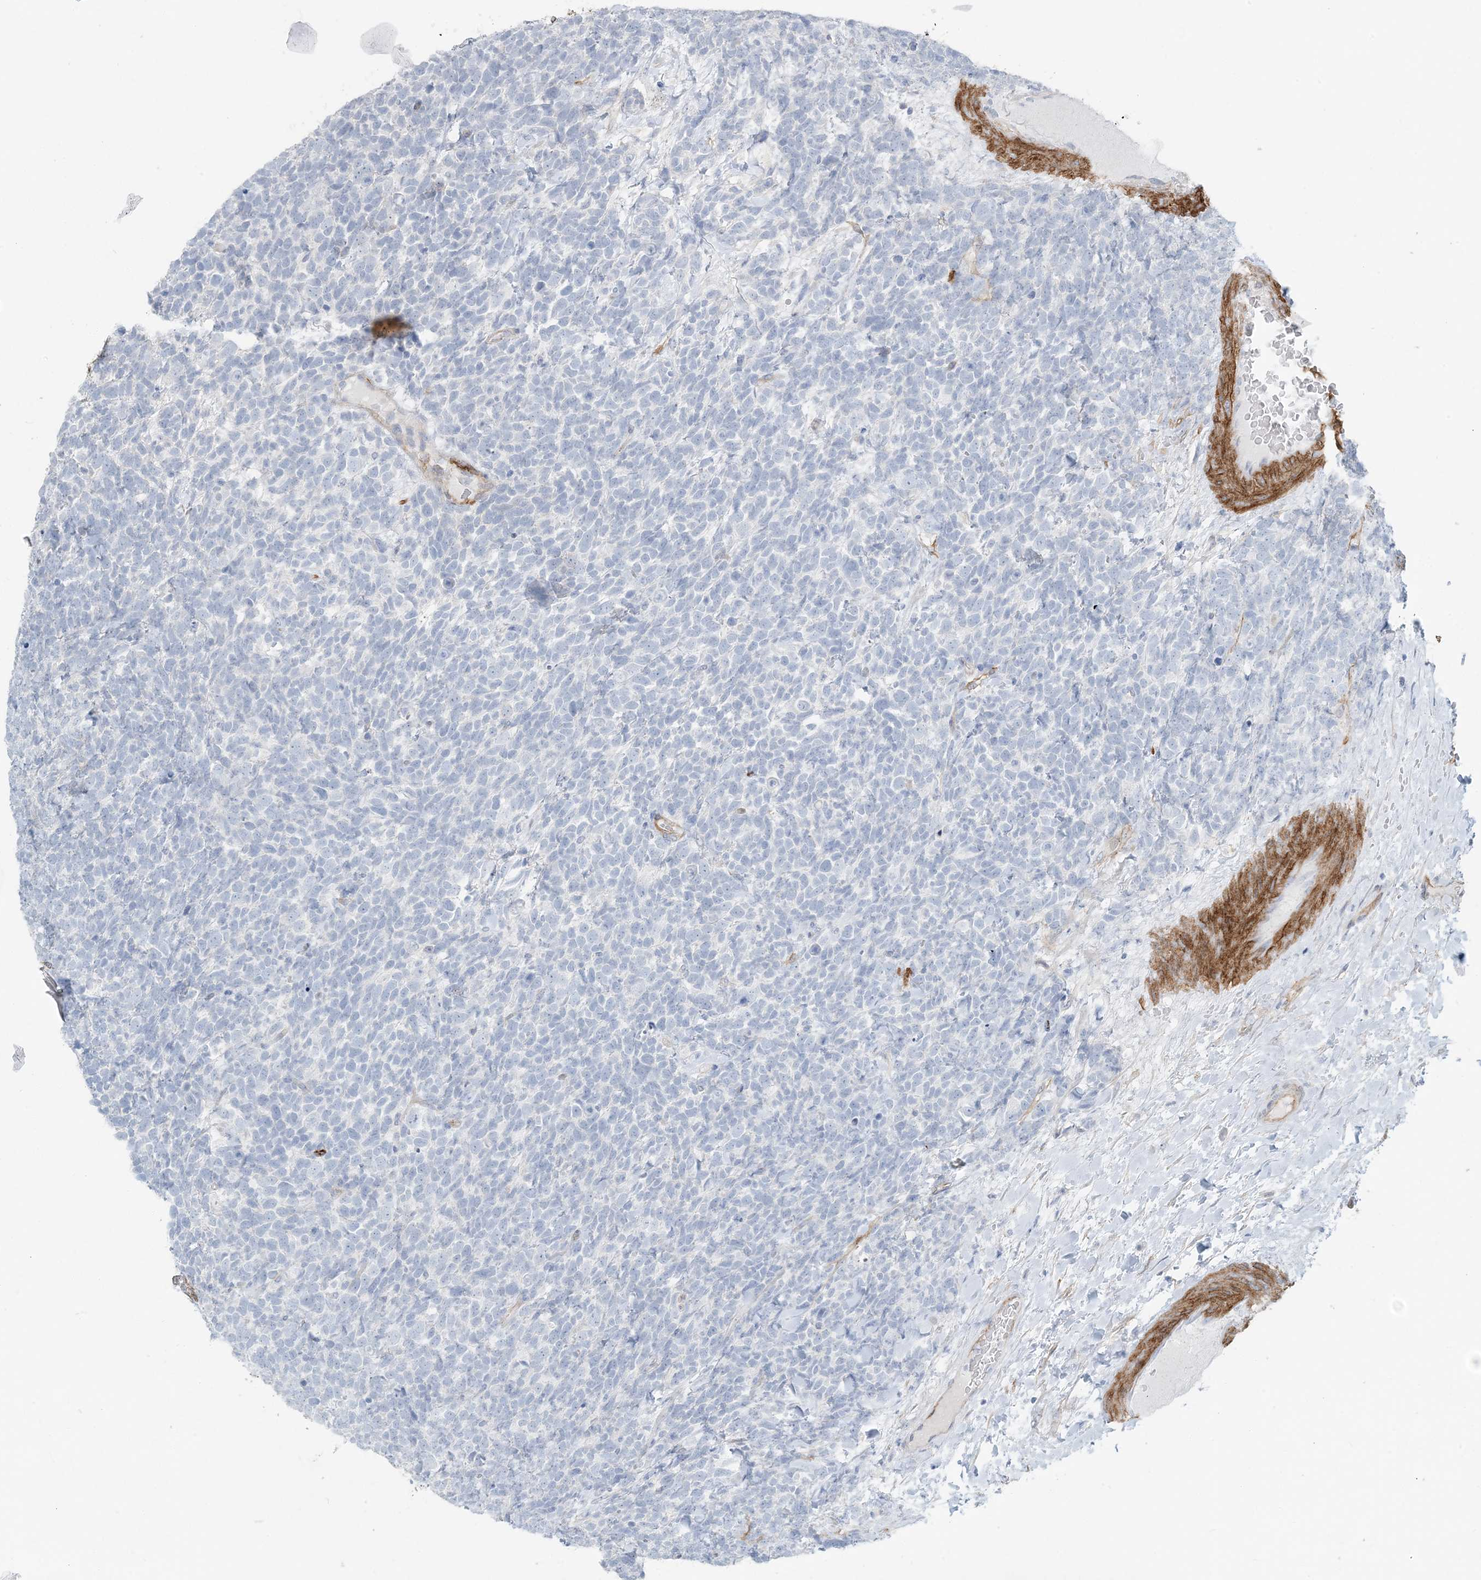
{"staining": {"intensity": "negative", "quantity": "none", "location": "none"}, "tissue": "urothelial cancer", "cell_type": "Tumor cells", "image_type": "cancer", "snomed": [{"axis": "morphology", "description": "Urothelial carcinoma, High grade"}, {"axis": "topography", "description": "Urinary bladder"}], "caption": "Immunohistochemistry (IHC) photomicrograph of human urothelial cancer stained for a protein (brown), which shows no staining in tumor cells.", "gene": "PGM5", "patient": {"sex": "female", "age": 82}}